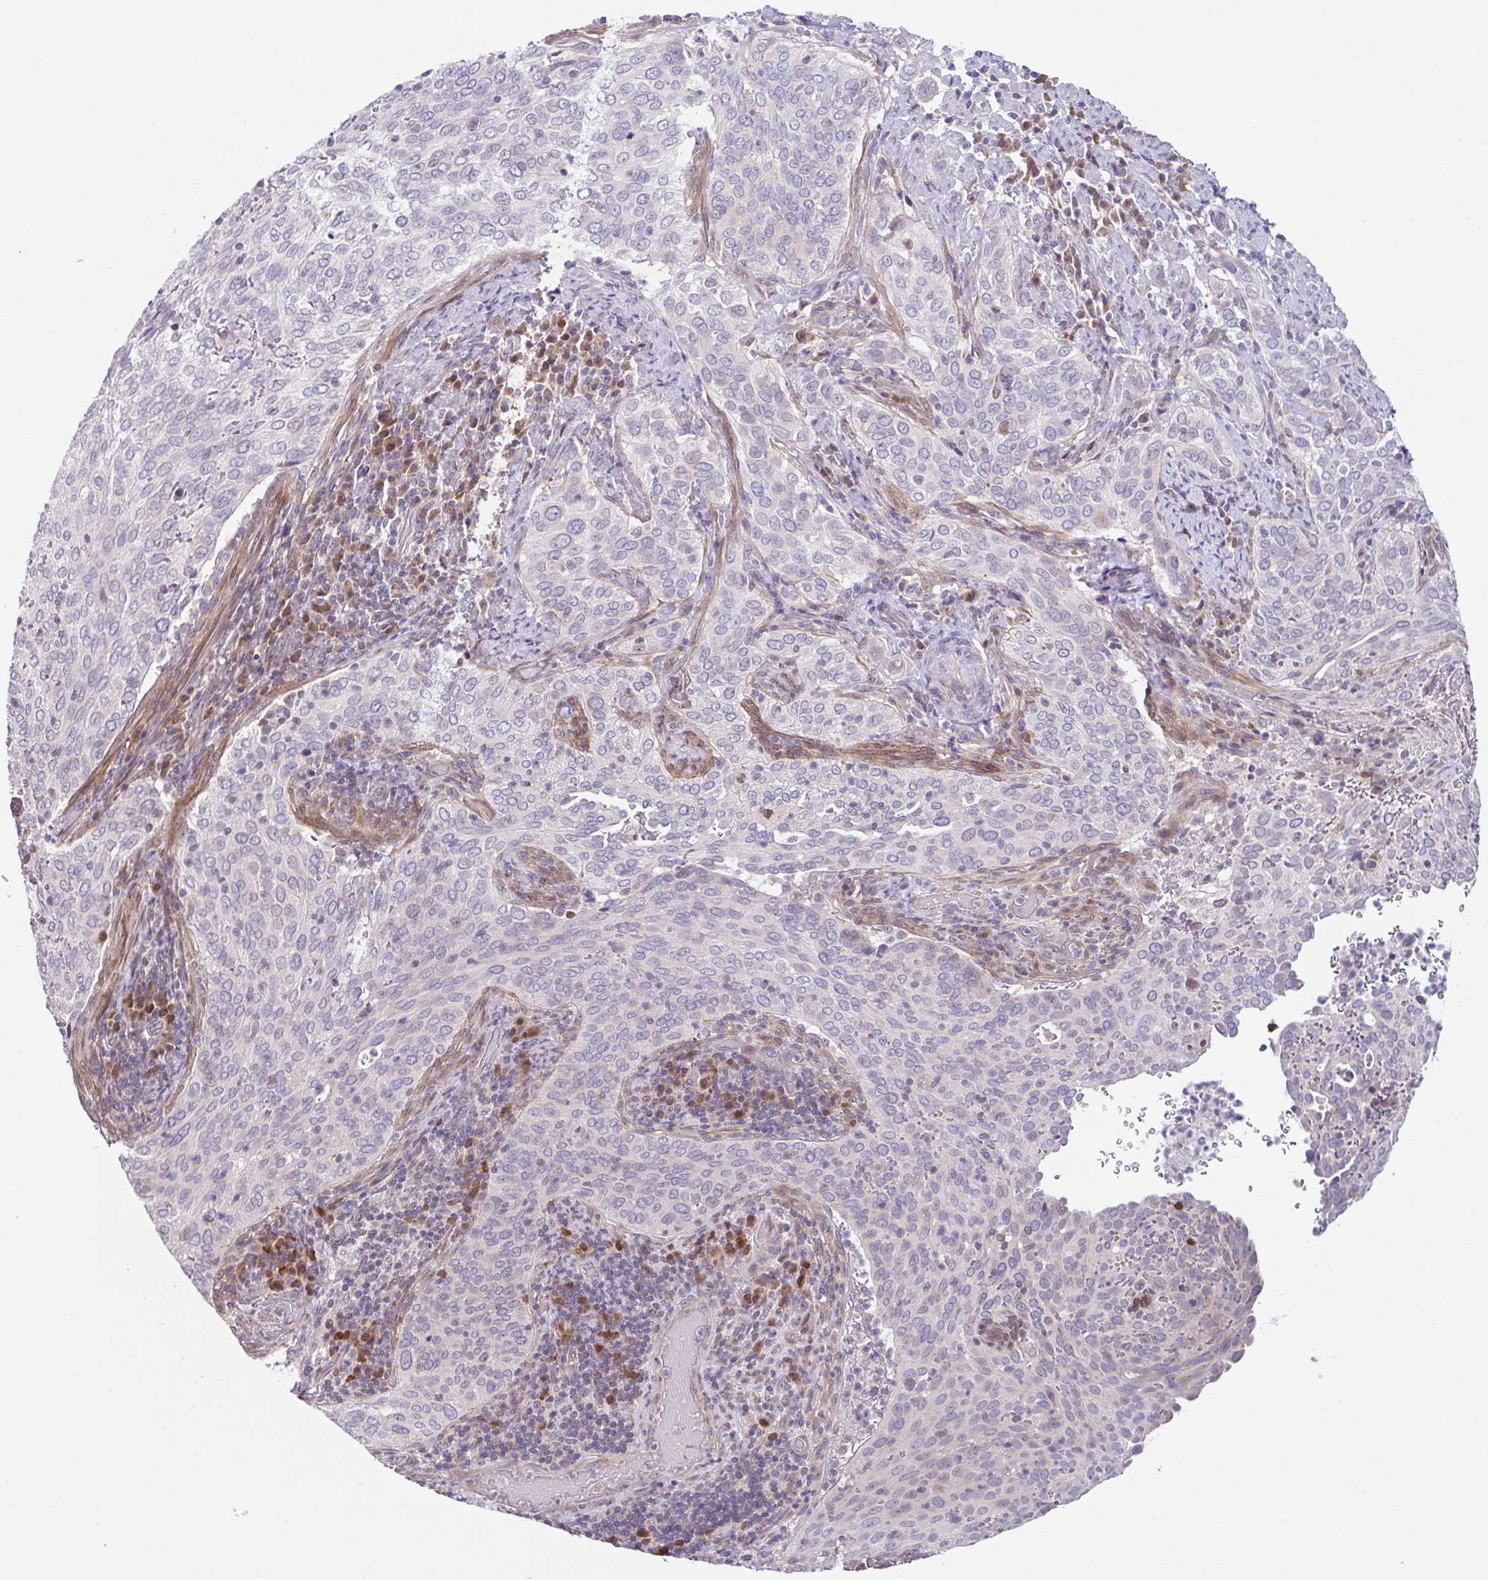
{"staining": {"intensity": "negative", "quantity": "none", "location": "none"}, "tissue": "cervical cancer", "cell_type": "Tumor cells", "image_type": "cancer", "snomed": [{"axis": "morphology", "description": "Squamous cell carcinoma, NOS"}, {"axis": "topography", "description": "Cervix"}], "caption": "IHC image of cervical cancer (squamous cell carcinoma) stained for a protein (brown), which displays no staining in tumor cells.", "gene": "NT5C1B", "patient": {"sex": "female", "age": 38}}